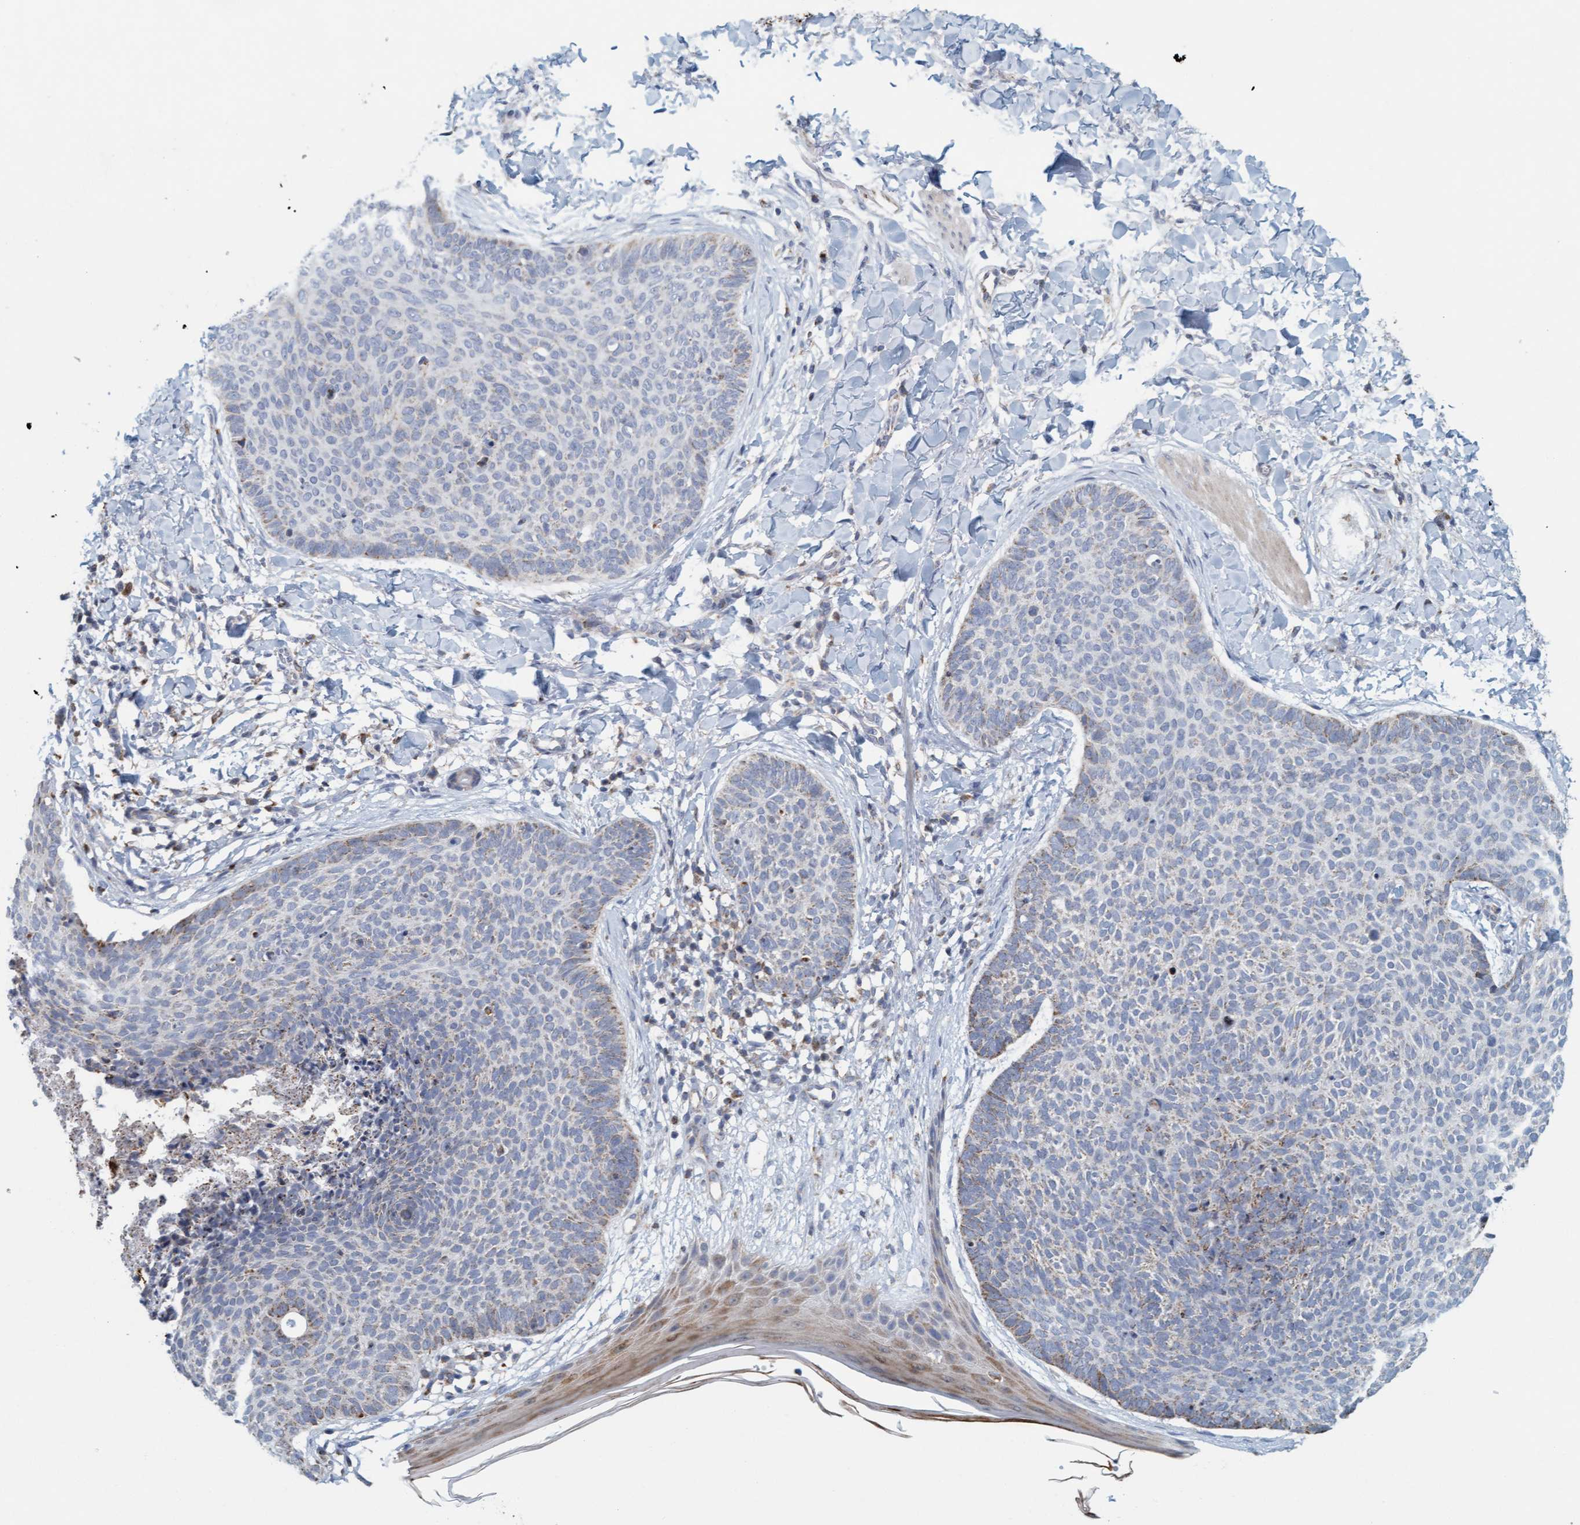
{"staining": {"intensity": "weak", "quantity": "<25%", "location": "cytoplasmic/membranous"}, "tissue": "skin cancer", "cell_type": "Tumor cells", "image_type": "cancer", "snomed": [{"axis": "morphology", "description": "Normal tissue, NOS"}, {"axis": "morphology", "description": "Basal cell carcinoma"}, {"axis": "topography", "description": "Skin"}], "caption": "This image is of basal cell carcinoma (skin) stained with immunohistochemistry (IHC) to label a protein in brown with the nuclei are counter-stained blue. There is no expression in tumor cells.", "gene": "B9D1", "patient": {"sex": "male", "age": 50}}